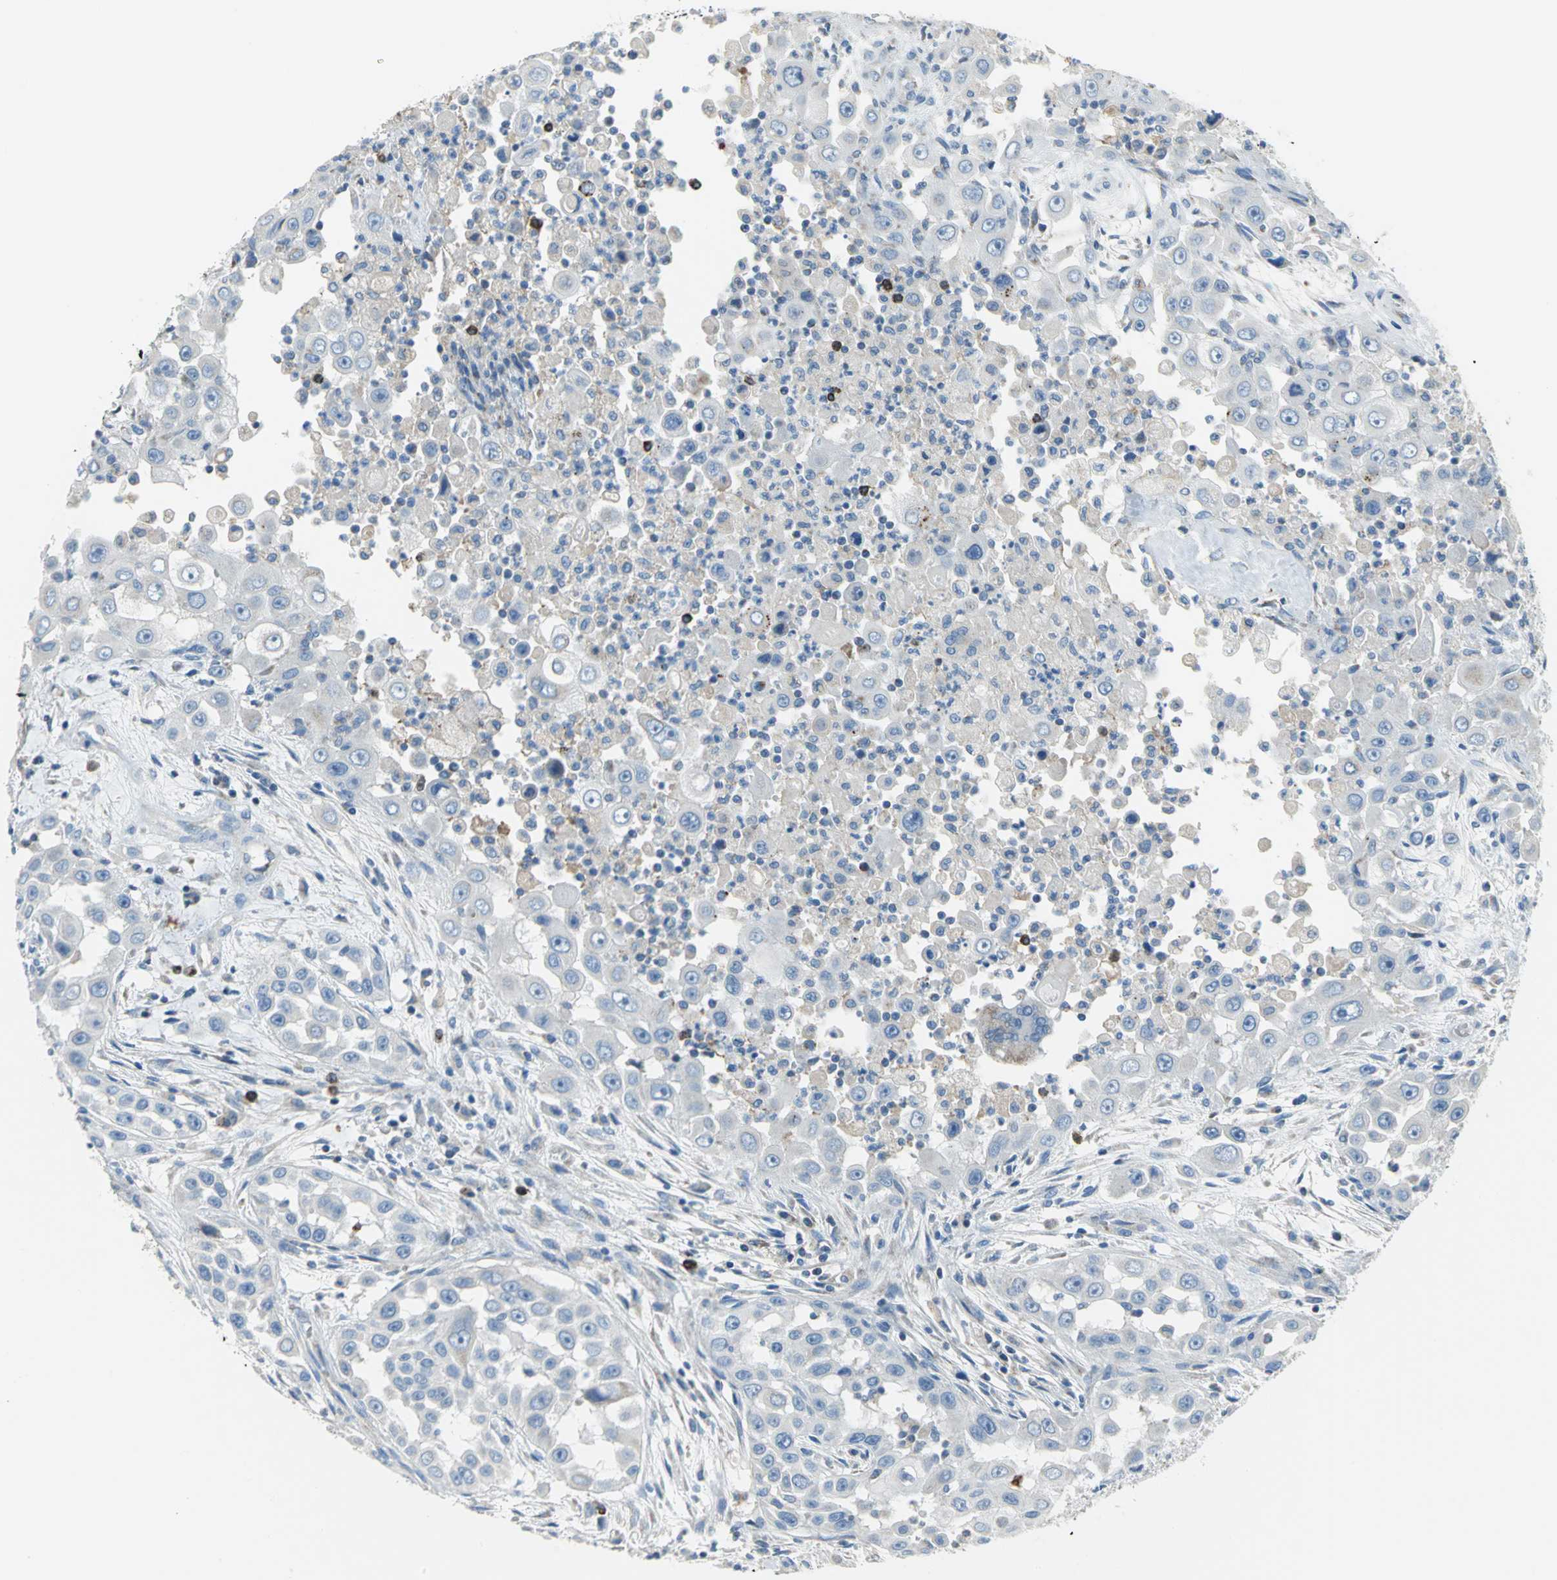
{"staining": {"intensity": "negative", "quantity": "none", "location": "none"}, "tissue": "head and neck cancer", "cell_type": "Tumor cells", "image_type": "cancer", "snomed": [{"axis": "morphology", "description": "Carcinoma, NOS"}, {"axis": "topography", "description": "Head-Neck"}], "caption": "There is no significant positivity in tumor cells of carcinoma (head and neck). Brightfield microscopy of immunohistochemistry stained with DAB (brown) and hematoxylin (blue), captured at high magnification.", "gene": "ALOX15", "patient": {"sex": "male", "age": 87}}